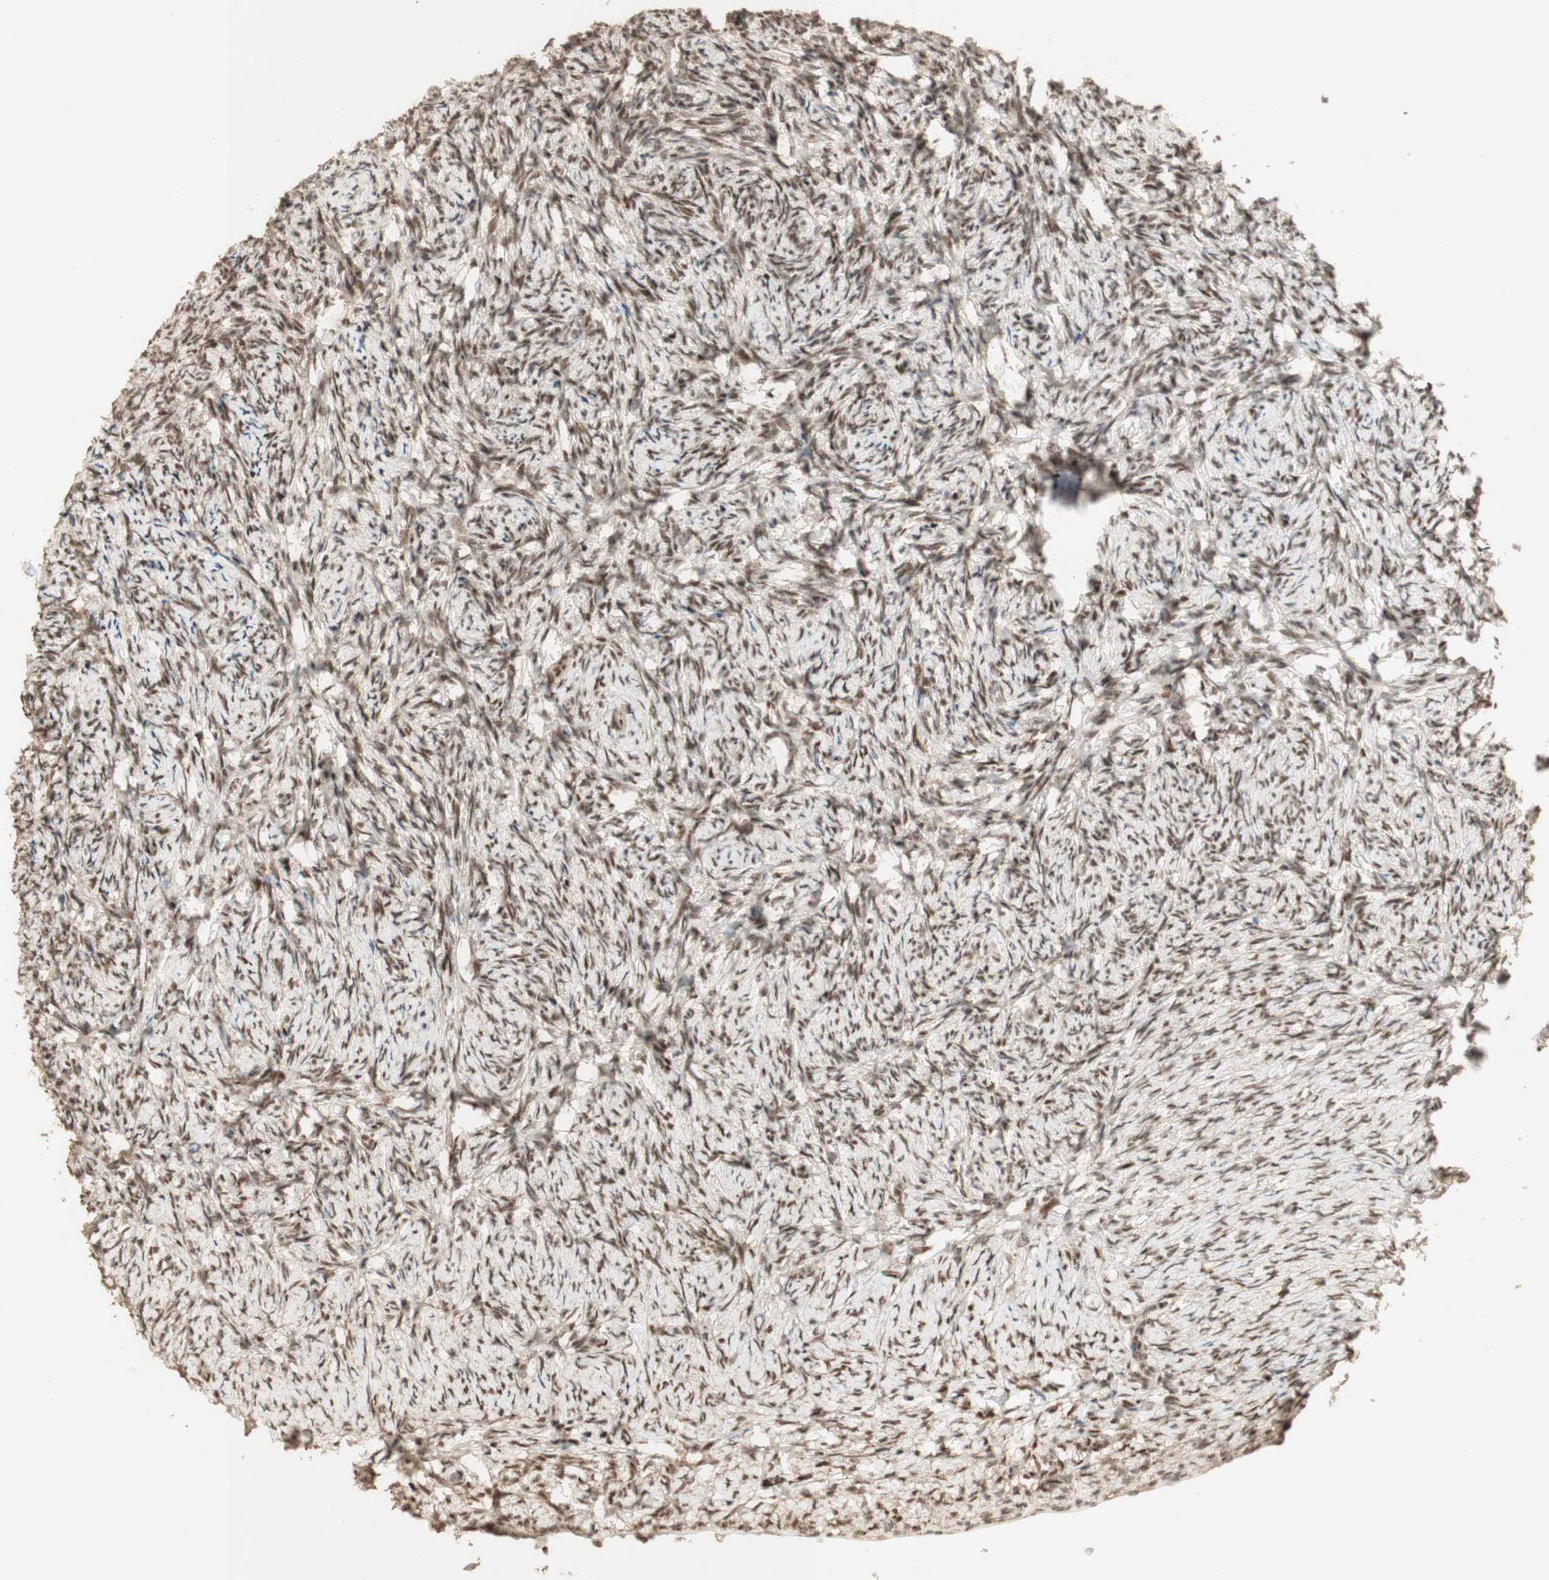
{"staining": {"intensity": "moderate", "quantity": "<25%", "location": "nuclear"}, "tissue": "ovary", "cell_type": "Follicle cells", "image_type": "normal", "snomed": [{"axis": "morphology", "description": "Normal tissue, NOS"}, {"axis": "topography", "description": "Ovary"}], "caption": "A brown stain labels moderate nuclear staining of a protein in follicle cells of normal ovary. The protein is shown in brown color, while the nuclei are stained blue.", "gene": "FOXP1", "patient": {"sex": "female", "age": 60}}